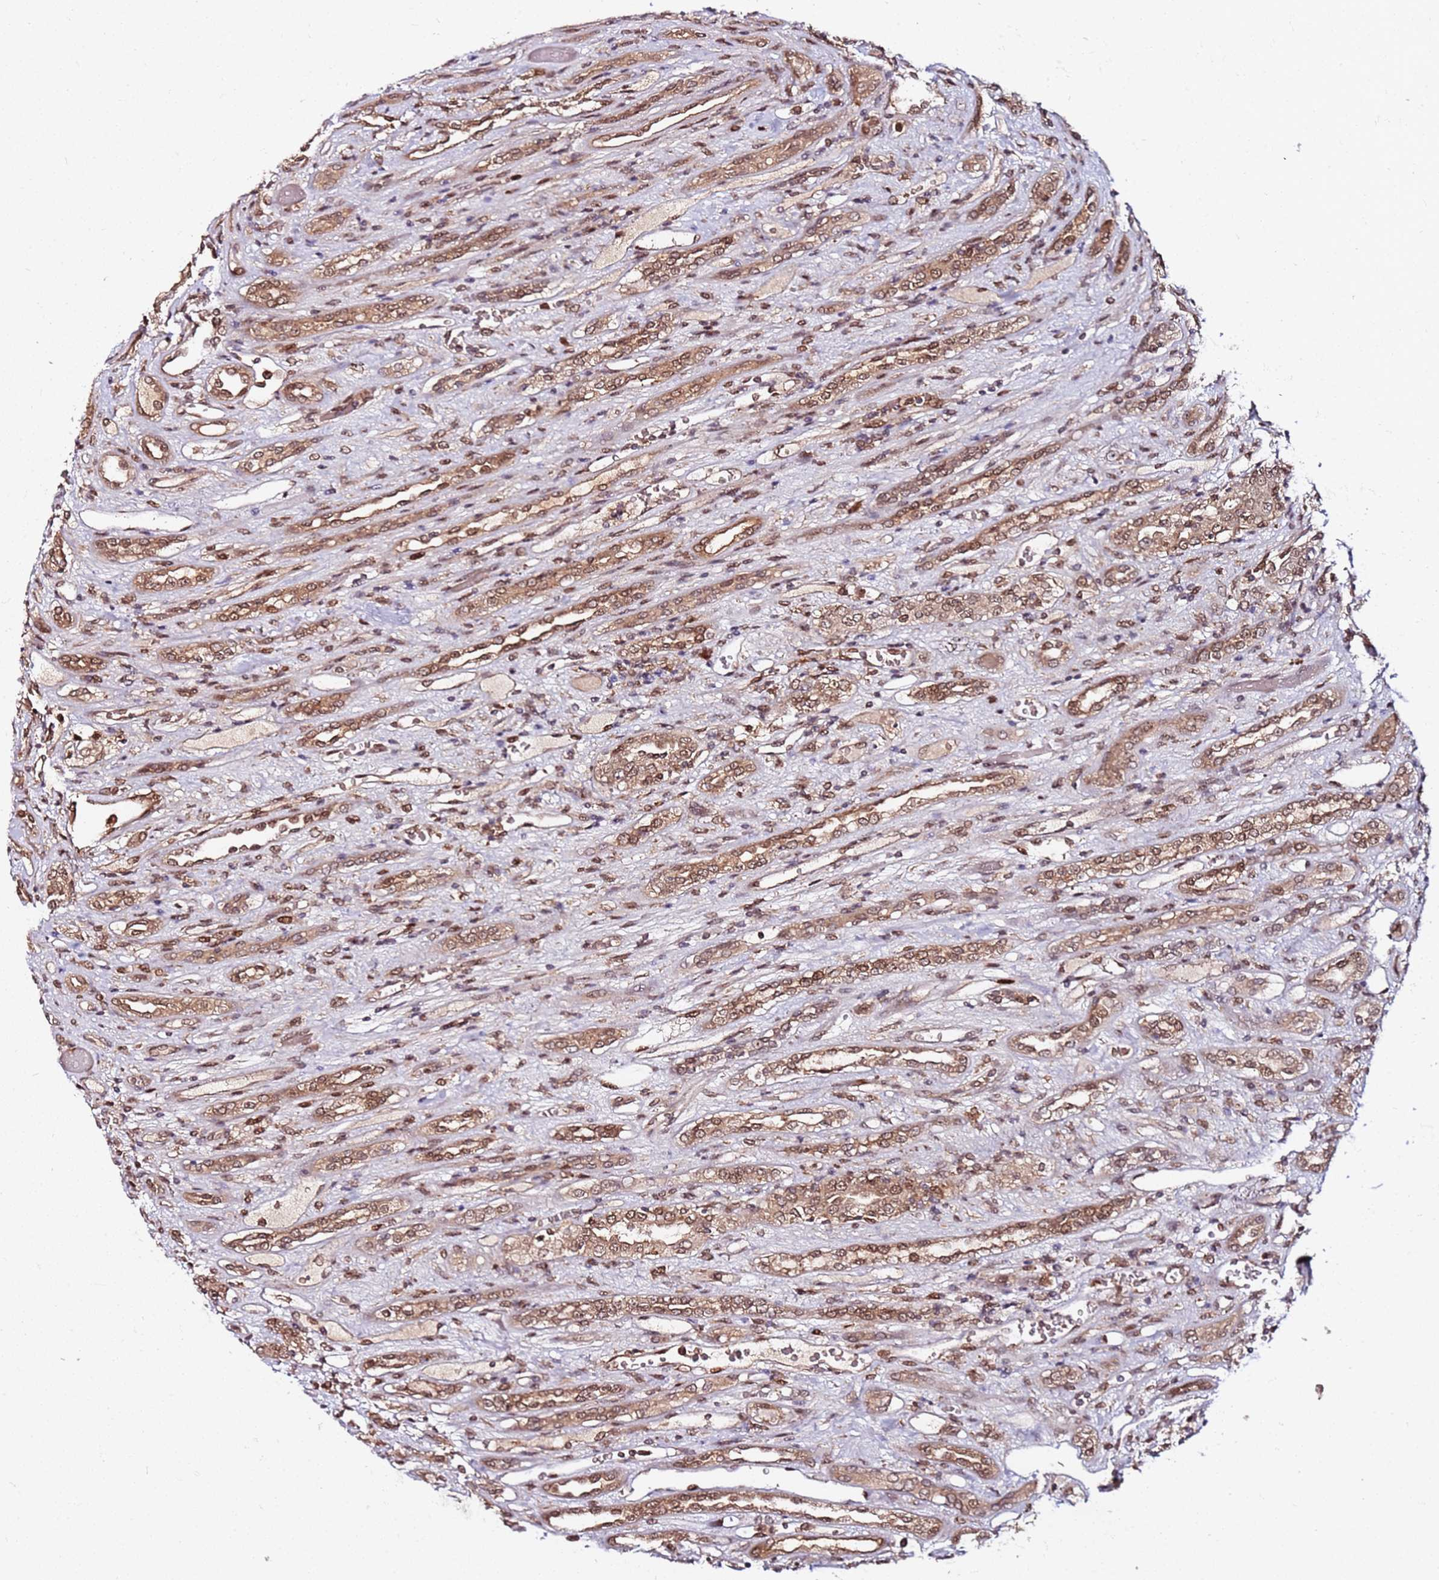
{"staining": {"intensity": "moderate", "quantity": ">75%", "location": "nuclear"}, "tissue": "renal cancer", "cell_type": "Tumor cells", "image_type": "cancer", "snomed": [{"axis": "morphology", "description": "Adenocarcinoma, NOS"}, {"axis": "topography", "description": "Kidney"}], "caption": "Moderate nuclear protein staining is seen in about >75% of tumor cells in renal cancer.", "gene": "RGS18", "patient": {"sex": "female", "age": 54}}